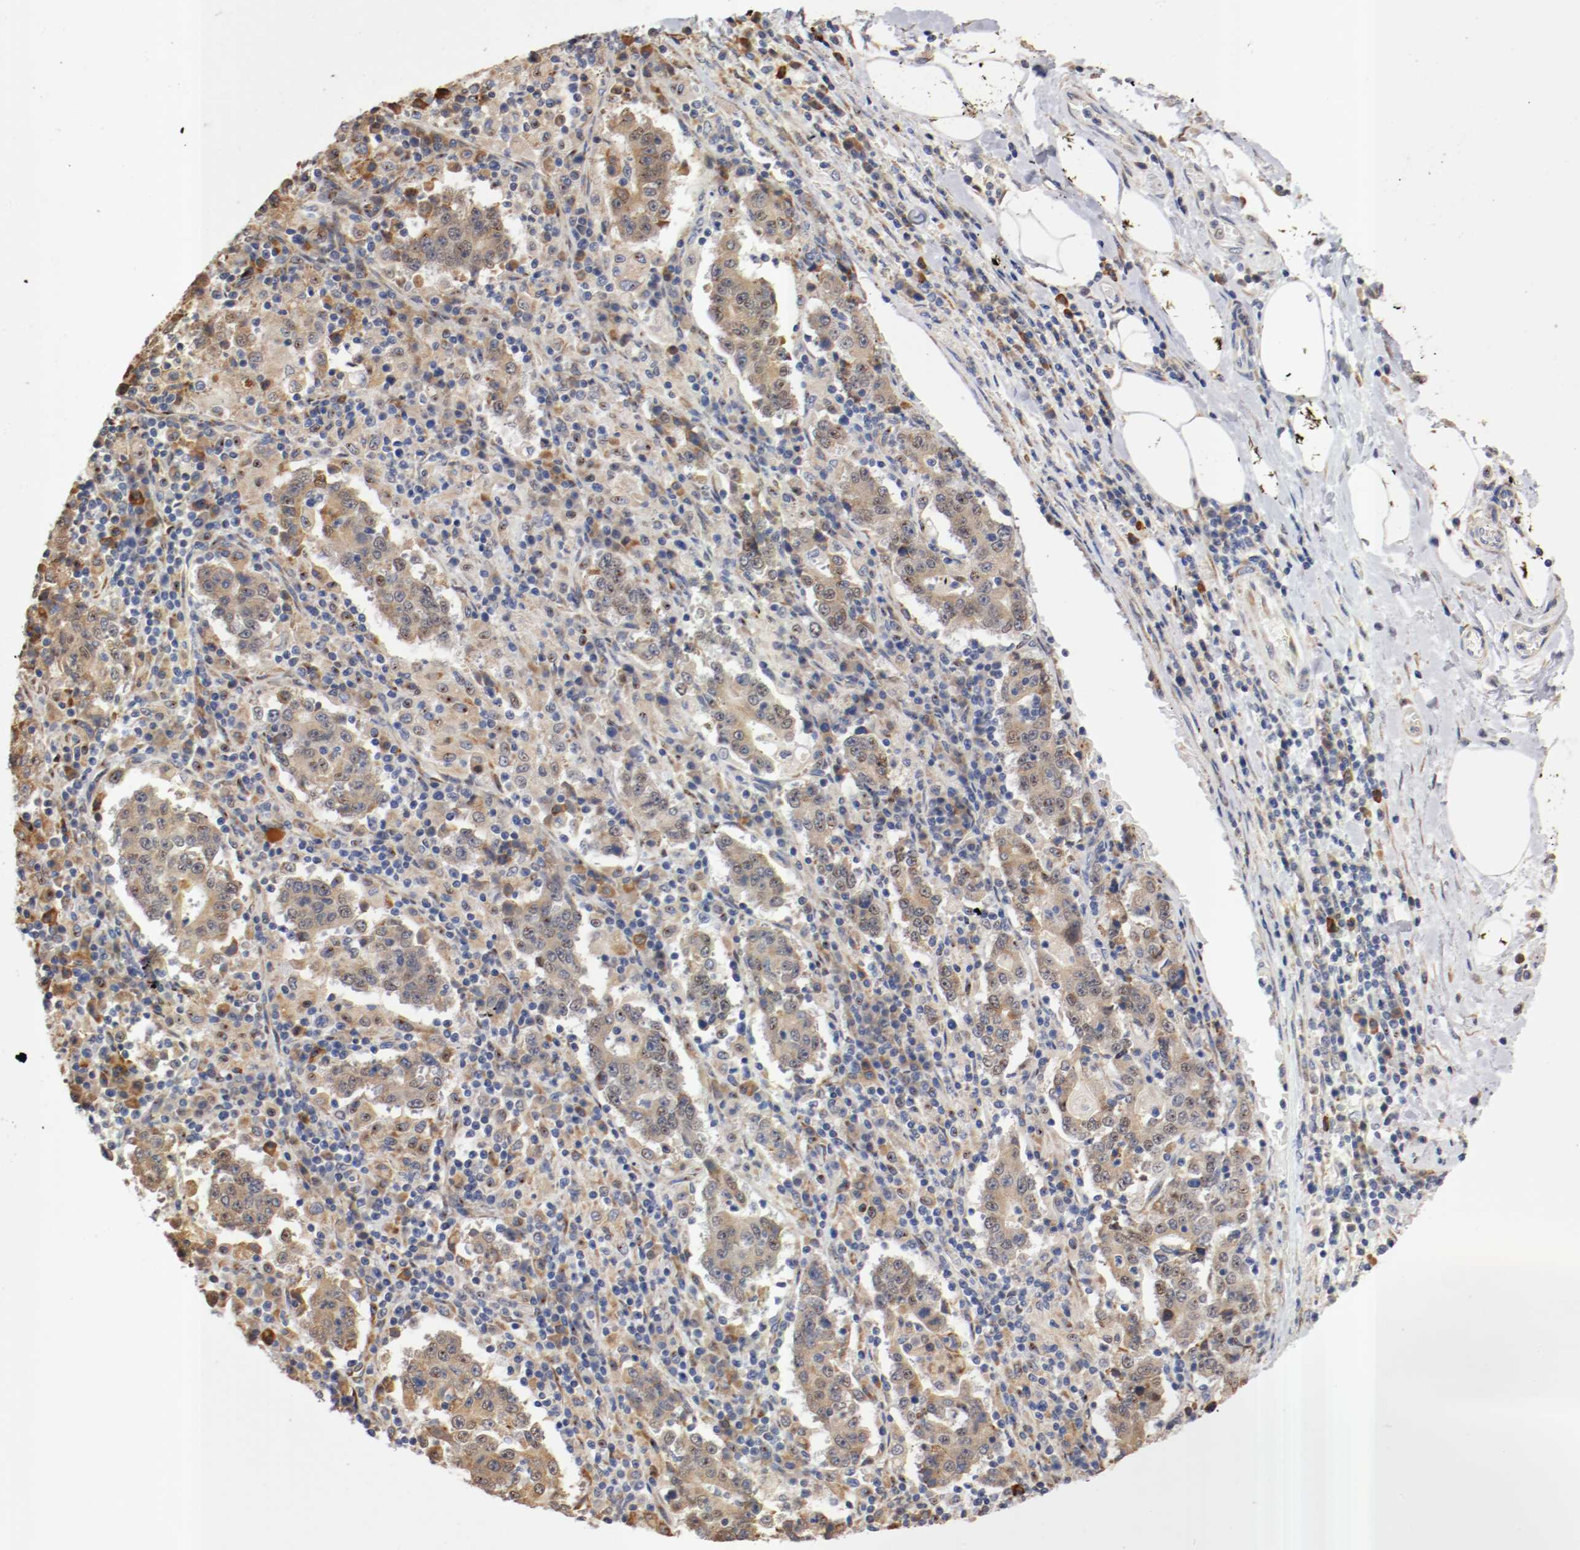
{"staining": {"intensity": "moderate", "quantity": ">75%", "location": "cytoplasmic/membranous"}, "tissue": "stomach cancer", "cell_type": "Tumor cells", "image_type": "cancer", "snomed": [{"axis": "morphology", "description": "Normal tissue, NOS"}, {"axis": "morphology", "description": "Adenocarcinoma, NOS"}, {"axis": "topography", "description": "Stomach, upper"}, {"axis": "topography", "description": "Stomach"}], "caption": "DAB immunohistochemical staining of human stomach cancer shows moderate cytoplasmic/membranous protein staining in approximately >75% of tumor cells.", "gene": "TNFSF13", "patient": {"sex": "male", "age": 59}}